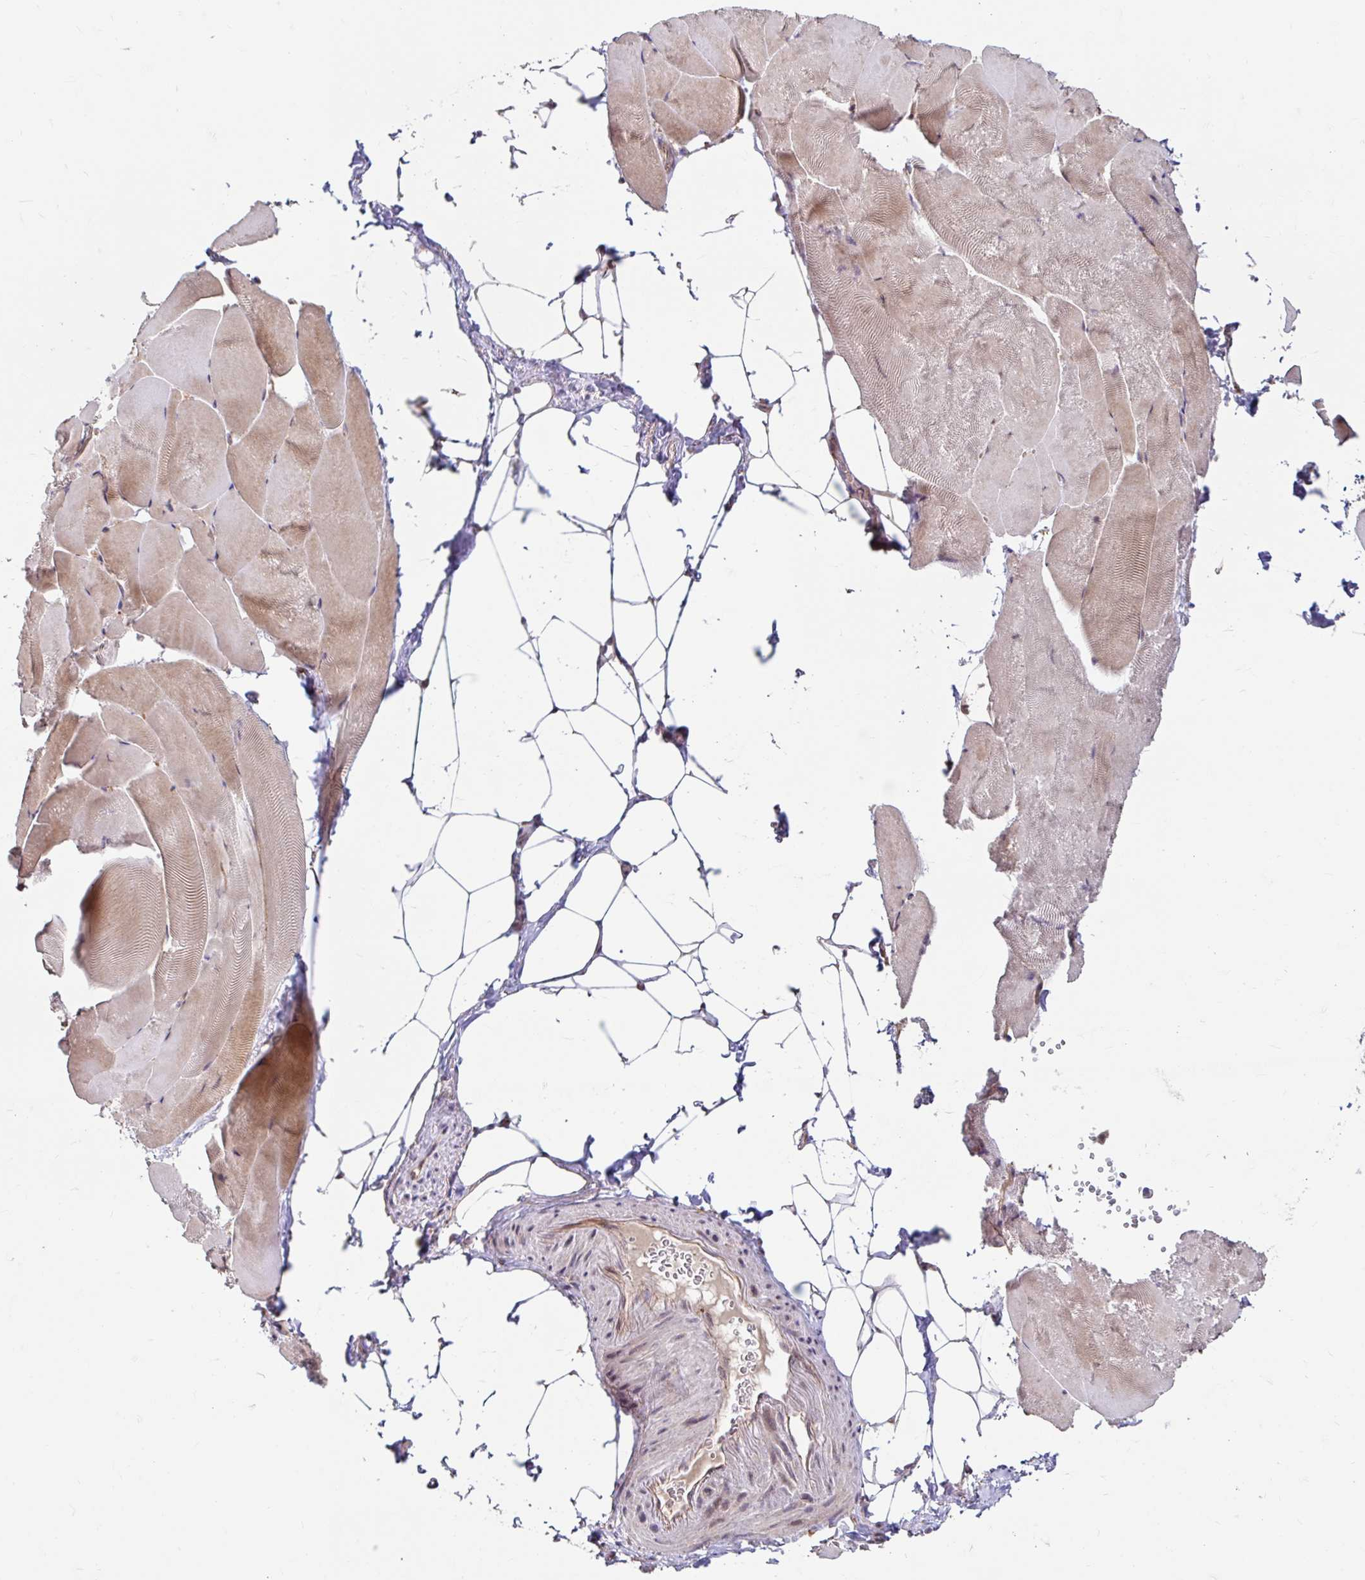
{"staining": {"intensity": "weak", "quantity": "25%-75%", "location": "cytoplasmic/membranous,nuclear"}, "tissue": "skeletal muscle", "cell_type": "Myocytes", "image_type": "normal", "snomed": [{"axis": "morphology", "description": "Normal tissue, NOS"}, {"axis": "topography", "description": "Skeletal muscle"}], "caption": "The photomicrograph demonstrates a brown stain indicating the presence of a protein in the cytoplasmic/membranous,nuclear of myocytes in skeletal muscle.", "gene": "STYXL1", "patient": {"sex": "female", "age": 64}}